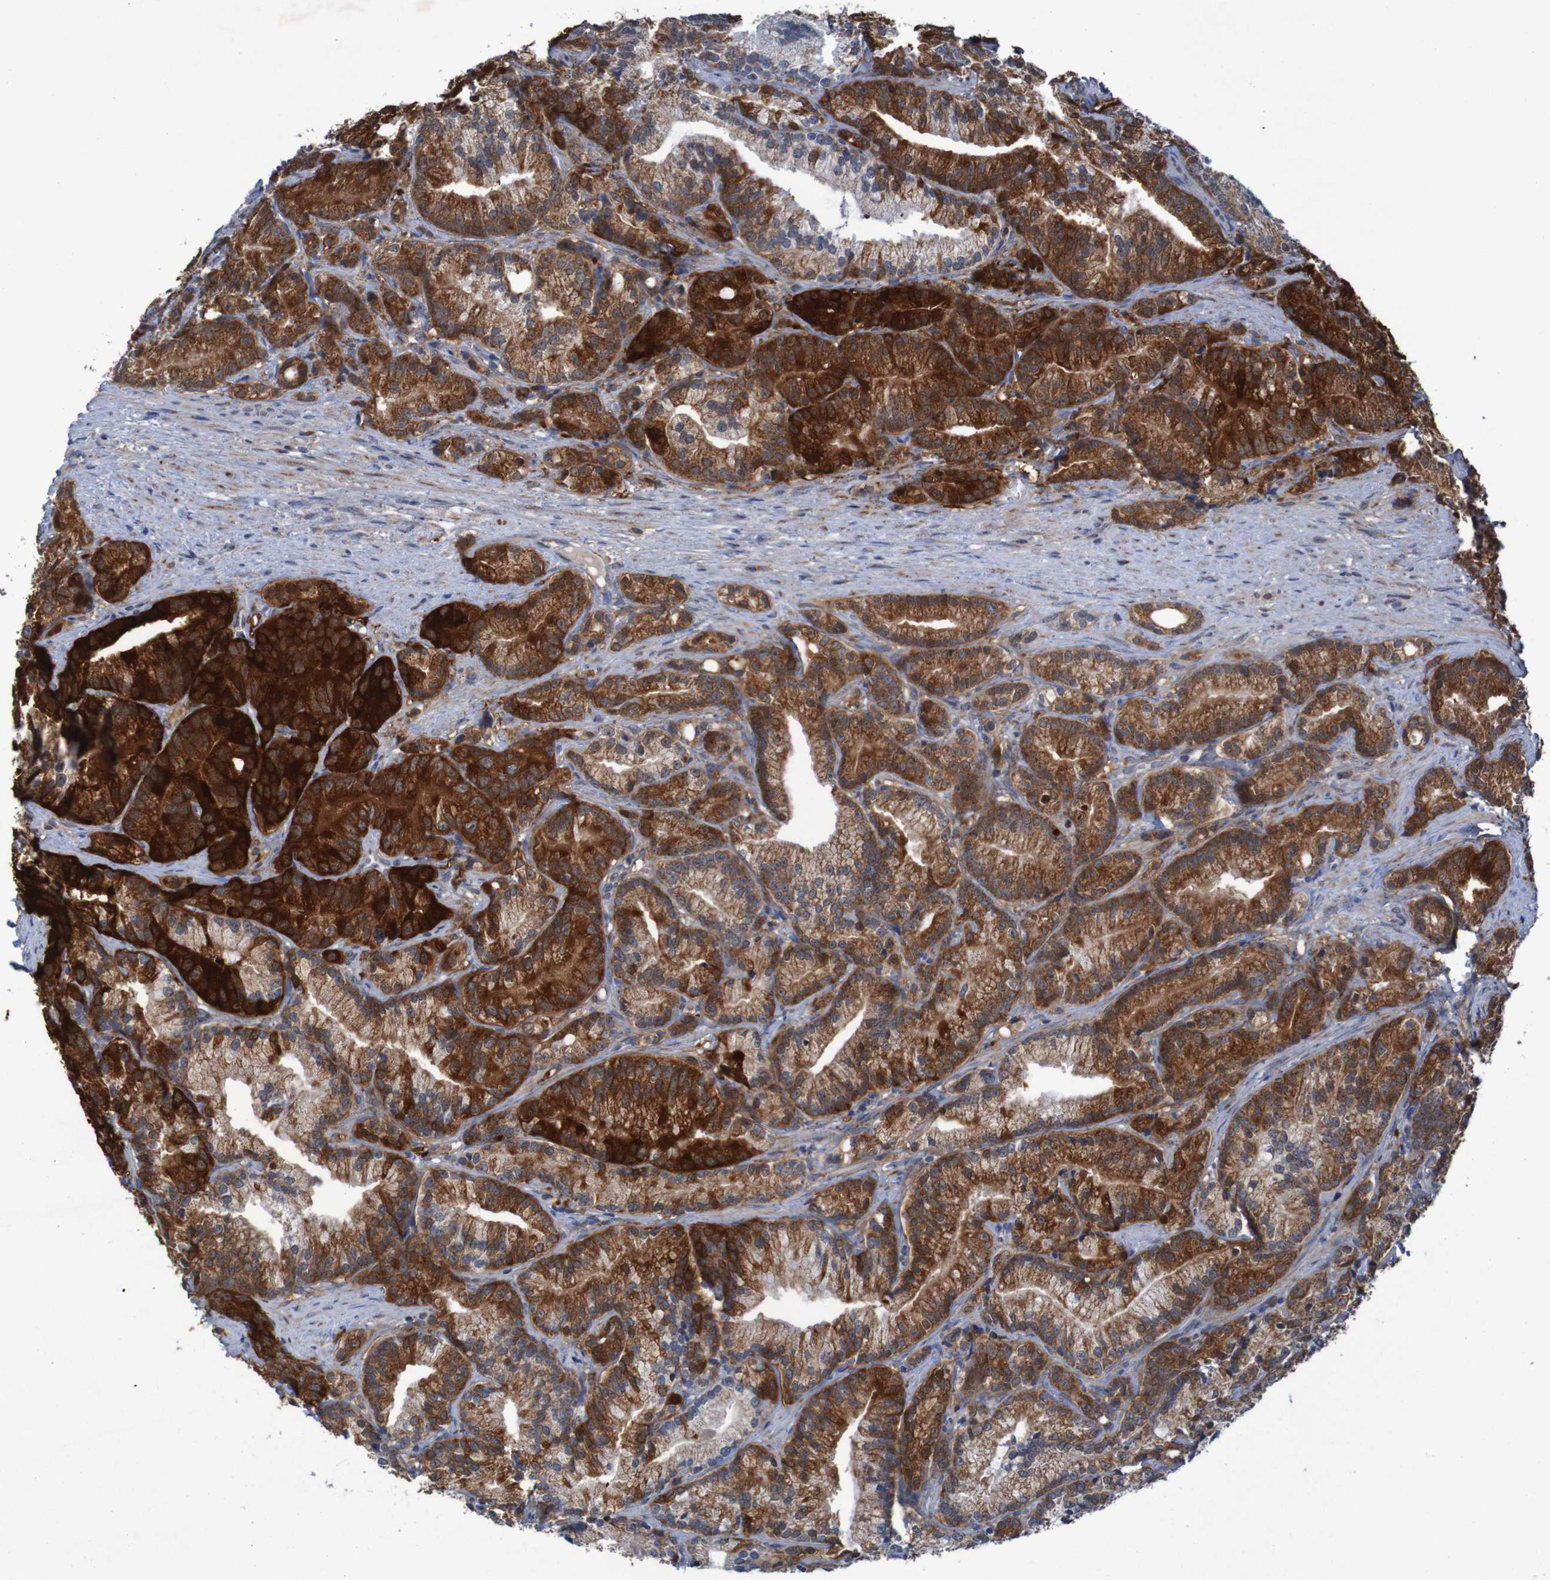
{"staining": {"intensity": "strong", "quantity": ">75%", "location": "cytoplasmic/membranous"}, "tissue": "prostate cancer", "cell_type": "Tumor cells", "image_type": "cancer", "snomed": [{"axis": "morphology", "description": "Adenocarcinoma, Low grade"}, {"axis": "topography", "description": "Prostate"}], "caption": "Tumor cells demonstrate high levels of strong cytoplasmic/membranous staining in approximately >75% of cells in low-grade adenocarcinoma (prostate).", "gene": "CCDC51", "patient": {"sex": "male", "age": 89}}